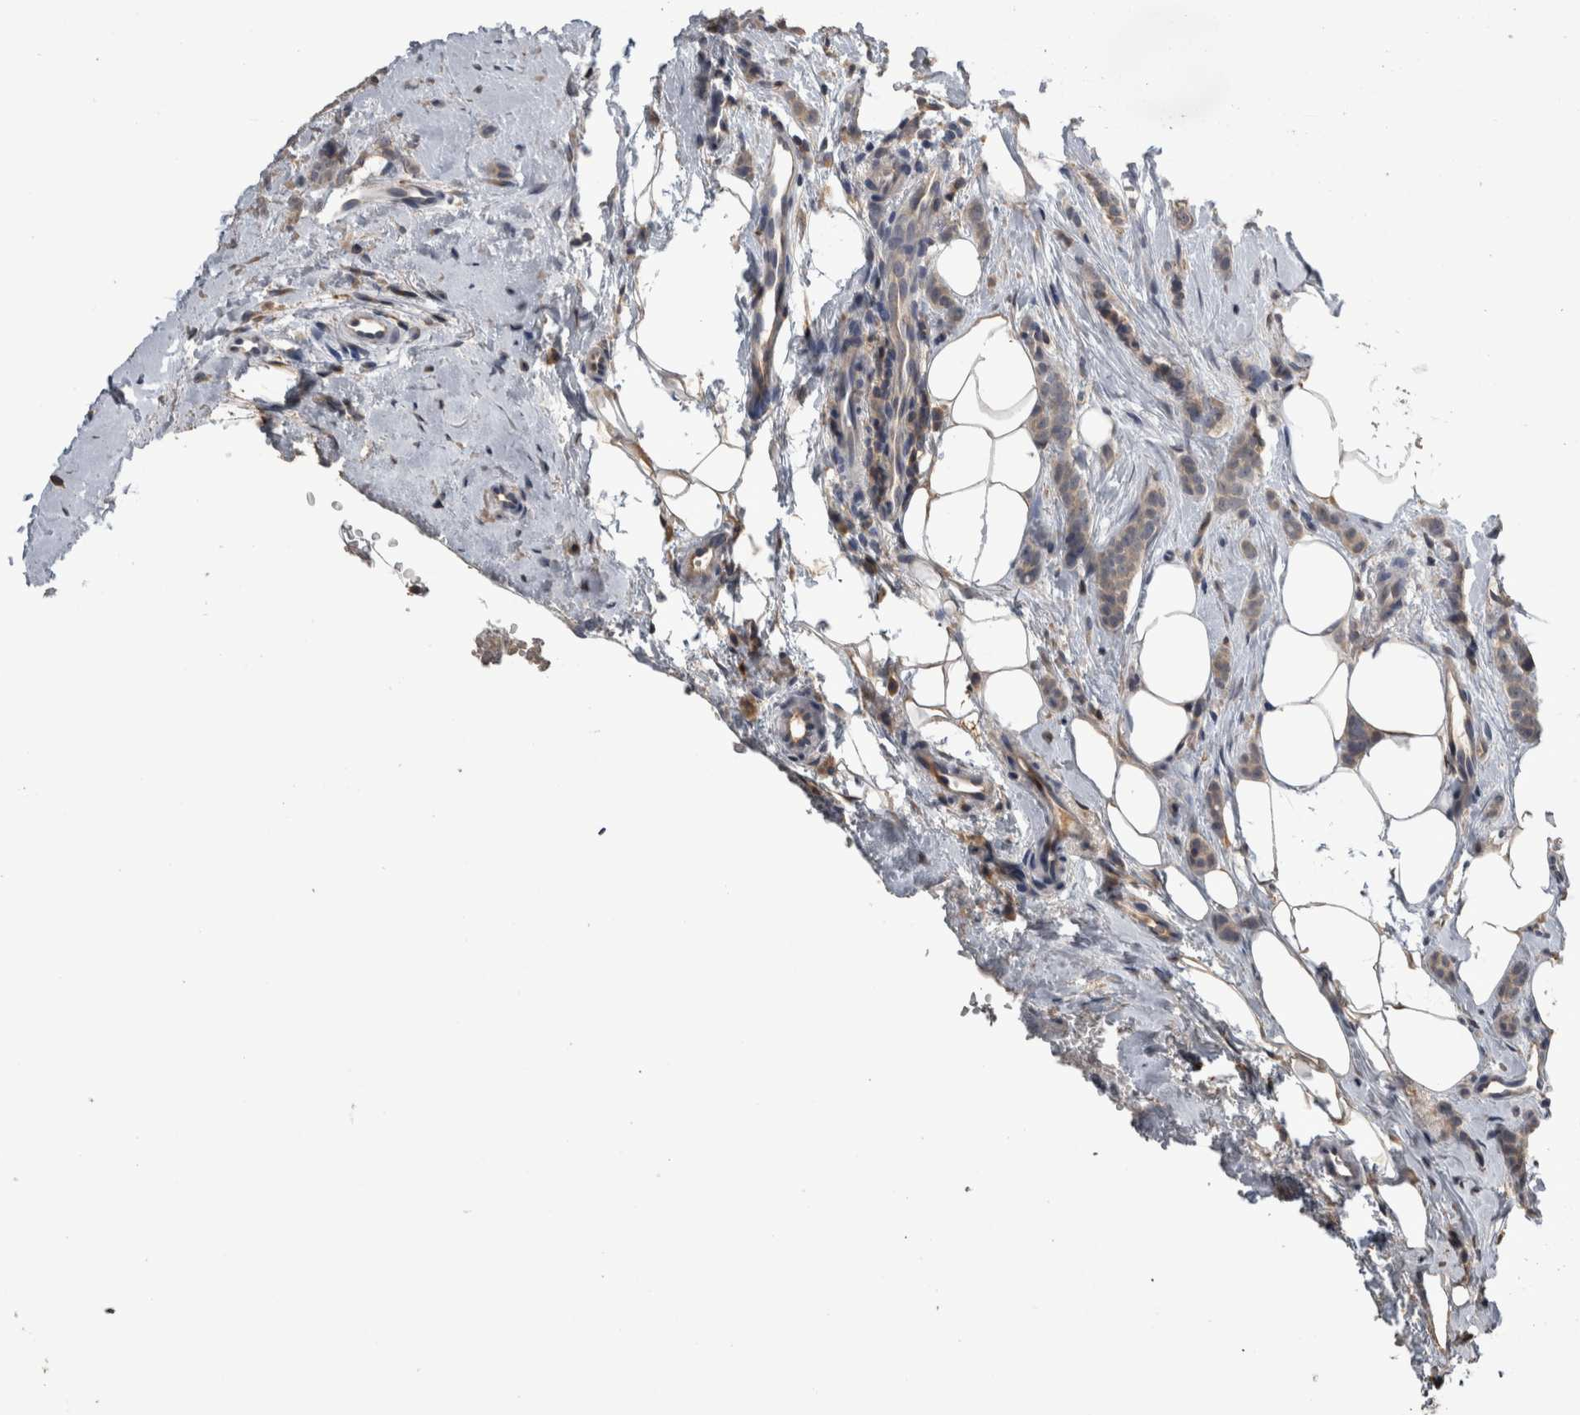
{"staining": {"intensity": "negative", "quantity": "none", "location": "none"}, "tissue": "breast cancer", "cell_type": "Tumor cells", "image_type": "cancer", "snomed": [{"axis": "morphology", "description": "Lobular carcinoma"}, {"axis": "topography", "description": "Skin"}, {"axis": "topography", "description": "Breast"}], "caption": "A high-resolution micrograph shows IHC staining of breast lobular carcinoma, which displays no significant expression in tumor cells. (Stains: DAB immunohistochemistry (IHC) with hematoxylin counter stain, Microscopy: brightfield microscopy at high magnification).", "gene": "ANXA13", "patient": {"sex": "female", "age": 46}}